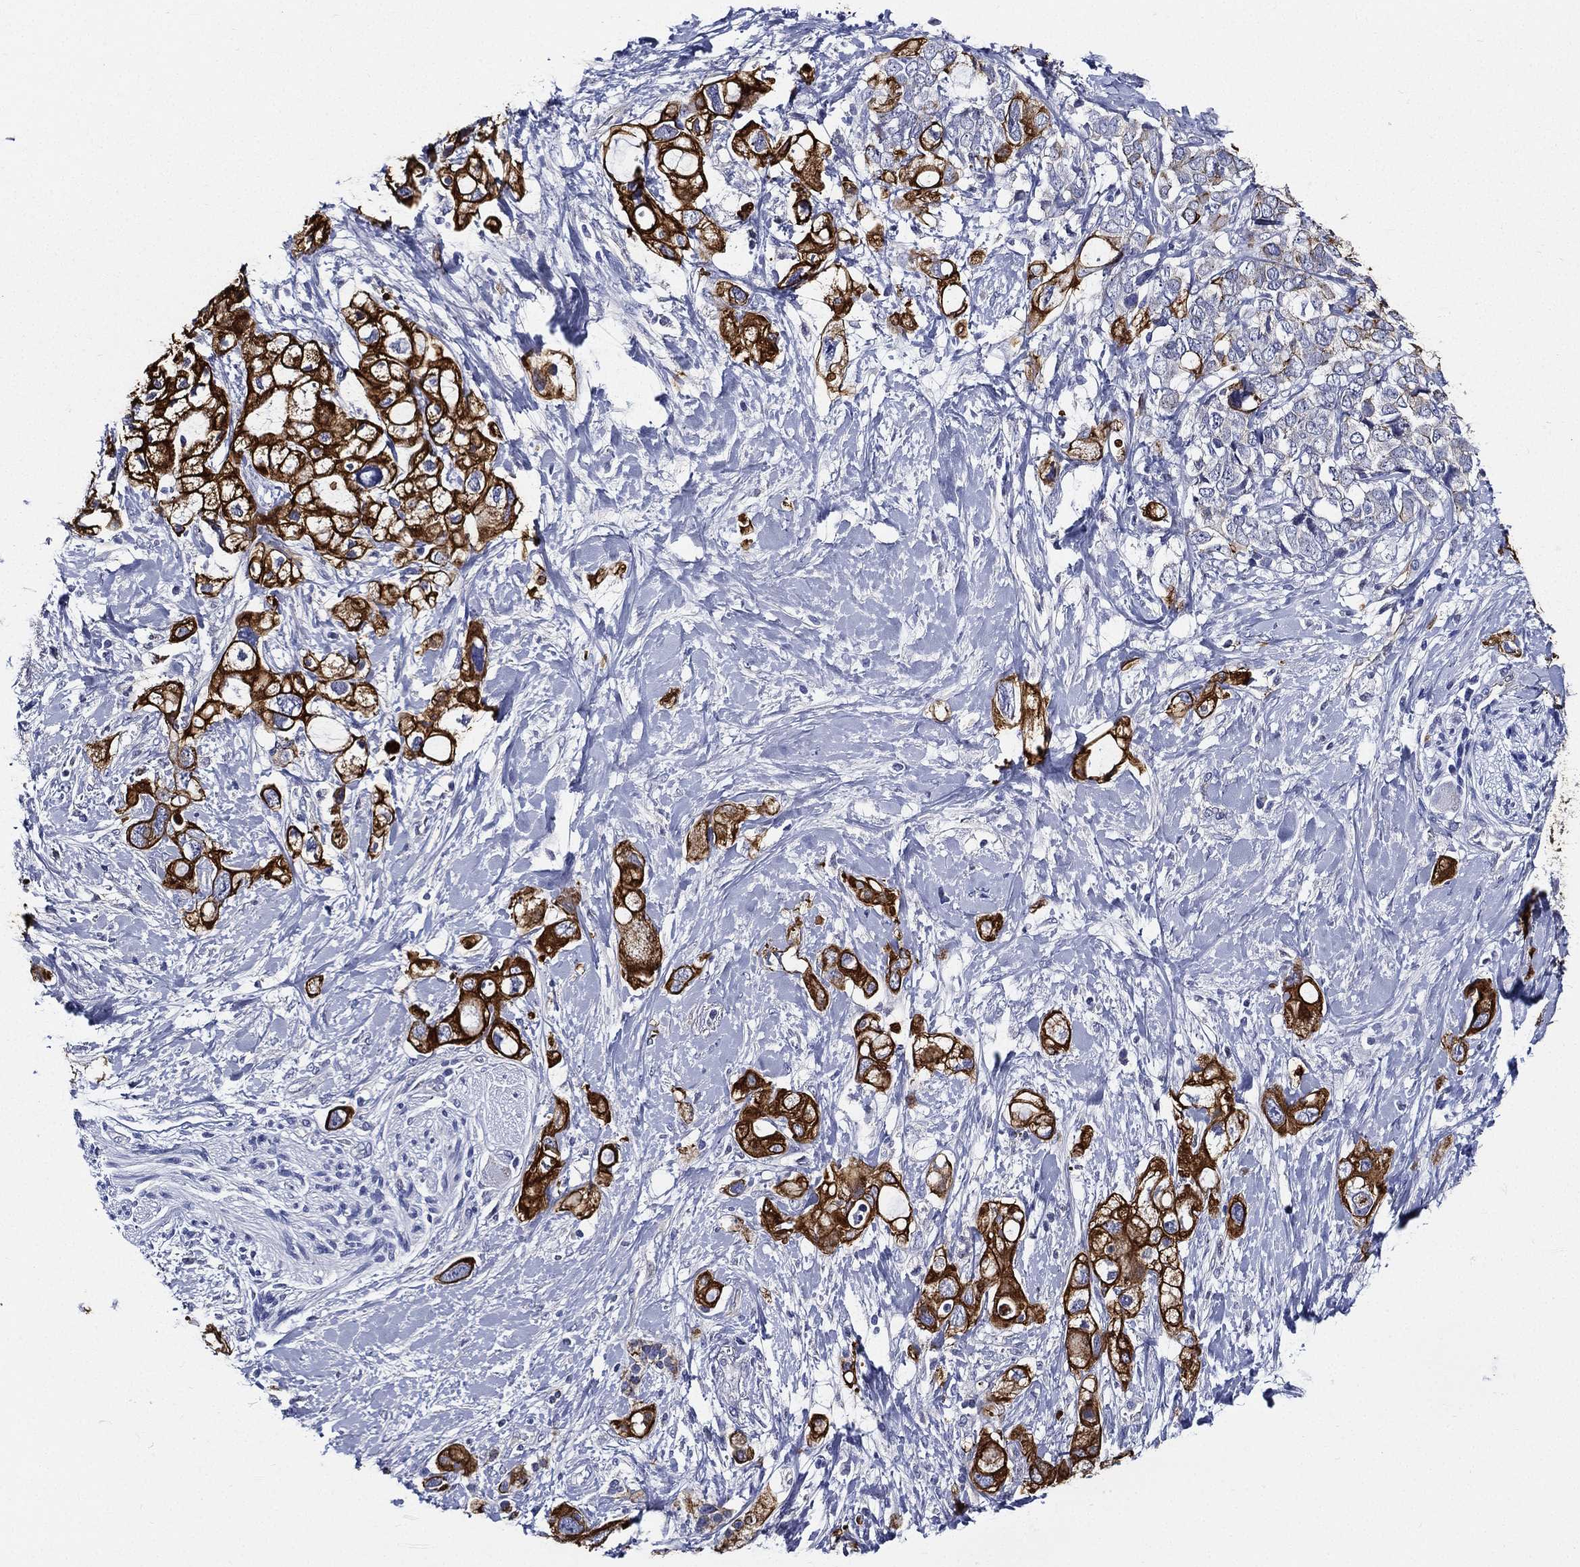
{"staining": {"intensity": "strong", "quantity": ">75%", "location": "cytoplasmic/membranous"}, "tissue": "pancreatic cancer", "cell_type": "Tumor cells", "image_type": "cancer", "snomed": [{"axis": "morphology", "description": "Adenocarcinoma, NOS"}, {"axis": "topography", "description": "Pancreas"}], "caption": "This histopathology image displays adenocarcinoma (pancreatic) stained with IHC to label a protein in brown. The cytoplasmic/membranous of tumor cells show strong positivity for the protein. Nuclei are counter-stained blue.", "gene": "NEDD9", "patient": {"sex": "female", "age": 56}}